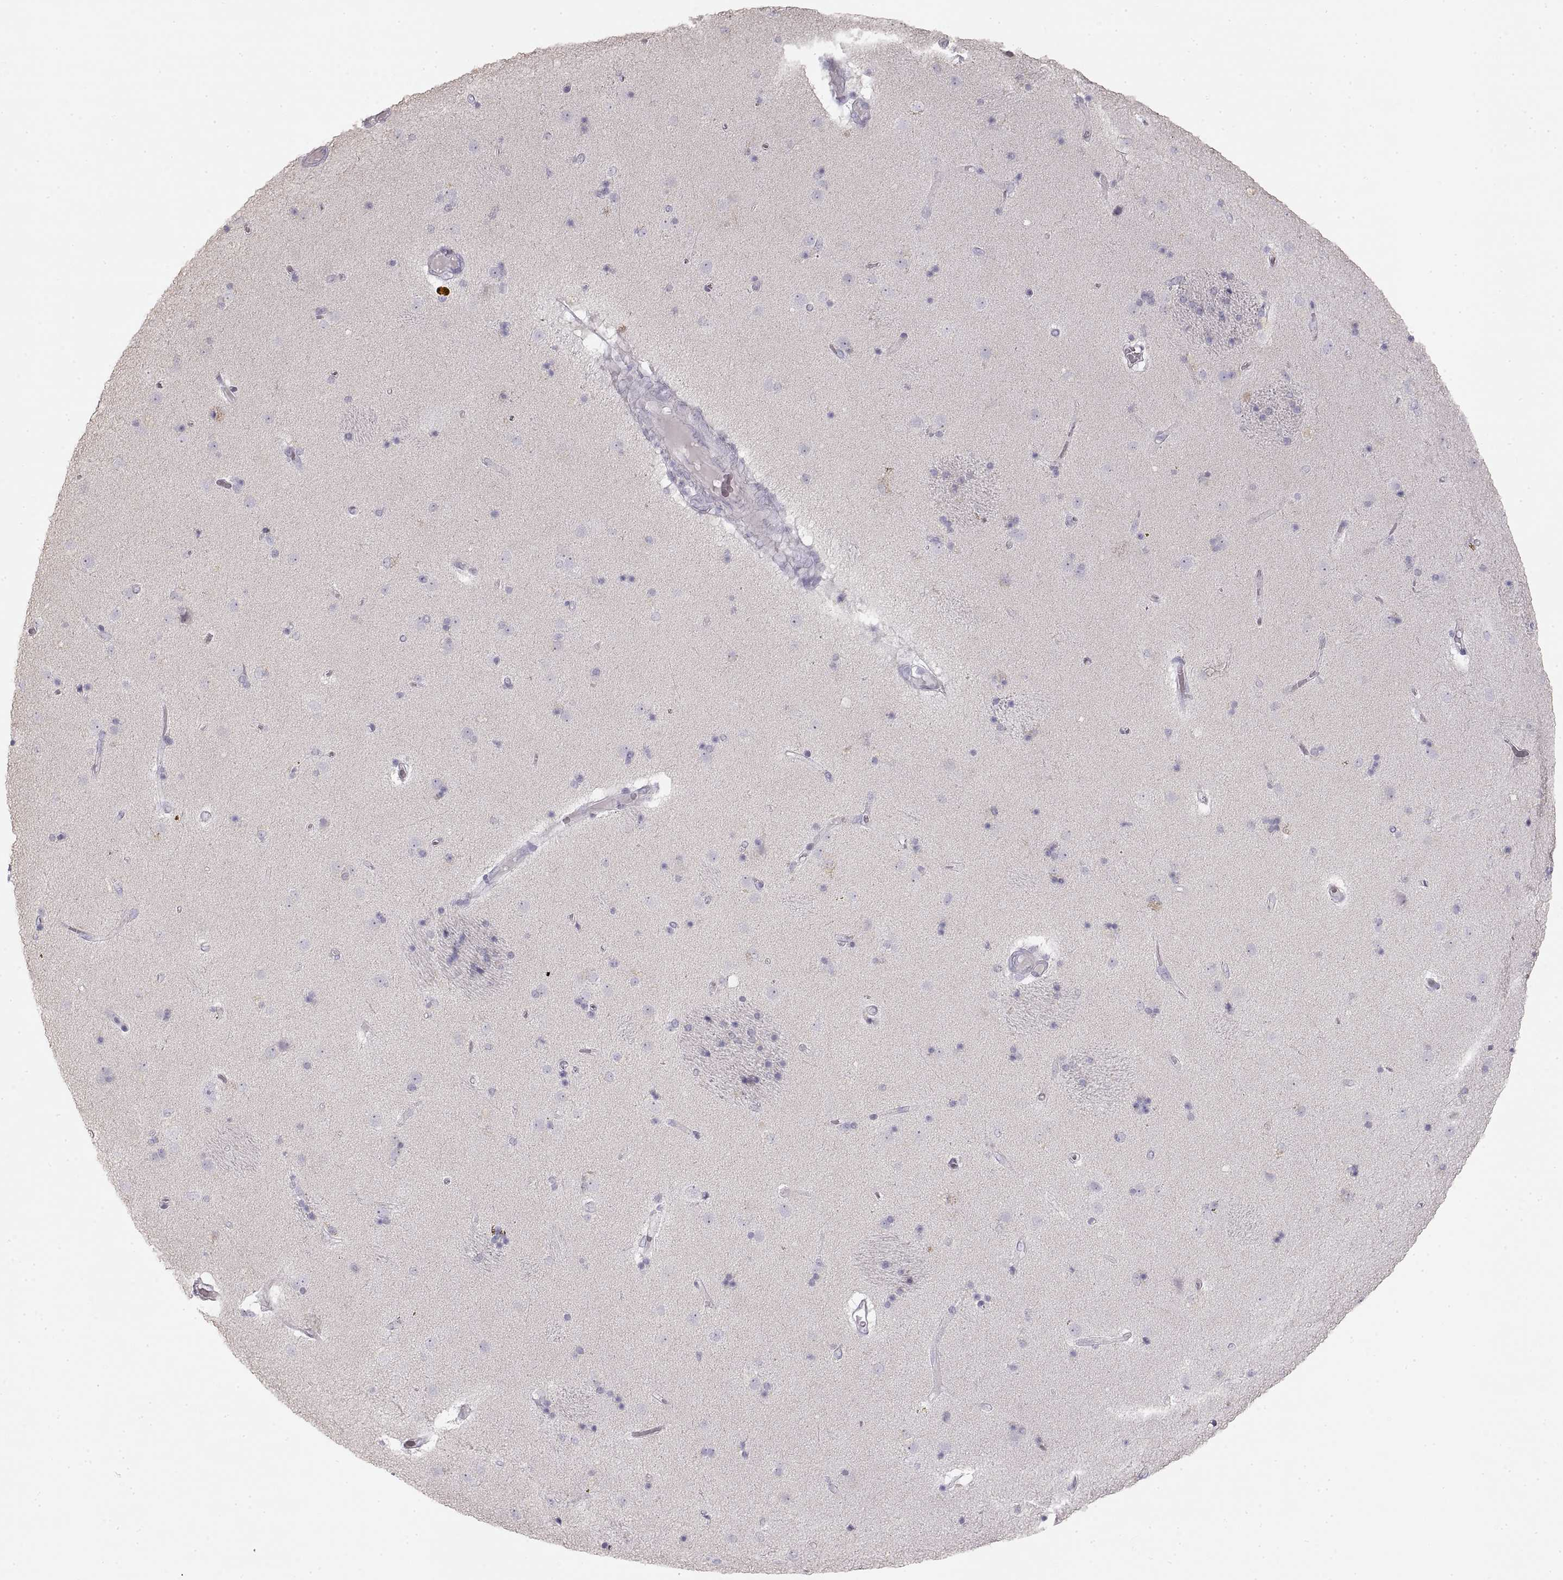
{"staining": {"intensity": "negative", "quantity": "none", "location": "none"}, "tissue": "caudate", "cell_type": "Glial cells", "image_type": "normal", "snomed": [{"axis": "morphology", "description": "Normal tissue, NOS"}, {"axis": "topography", "description": "Lateral ventricle wall"}], "caption": "This micrograph is of normal caudate stained with IHC to label a protein in brown with the nuclei are counter-stained blue. There is no expression in glial cells. Nuclei are stained in blue.", "gene": "ZP3", "patient": {"sex": "male", "age": 54}}